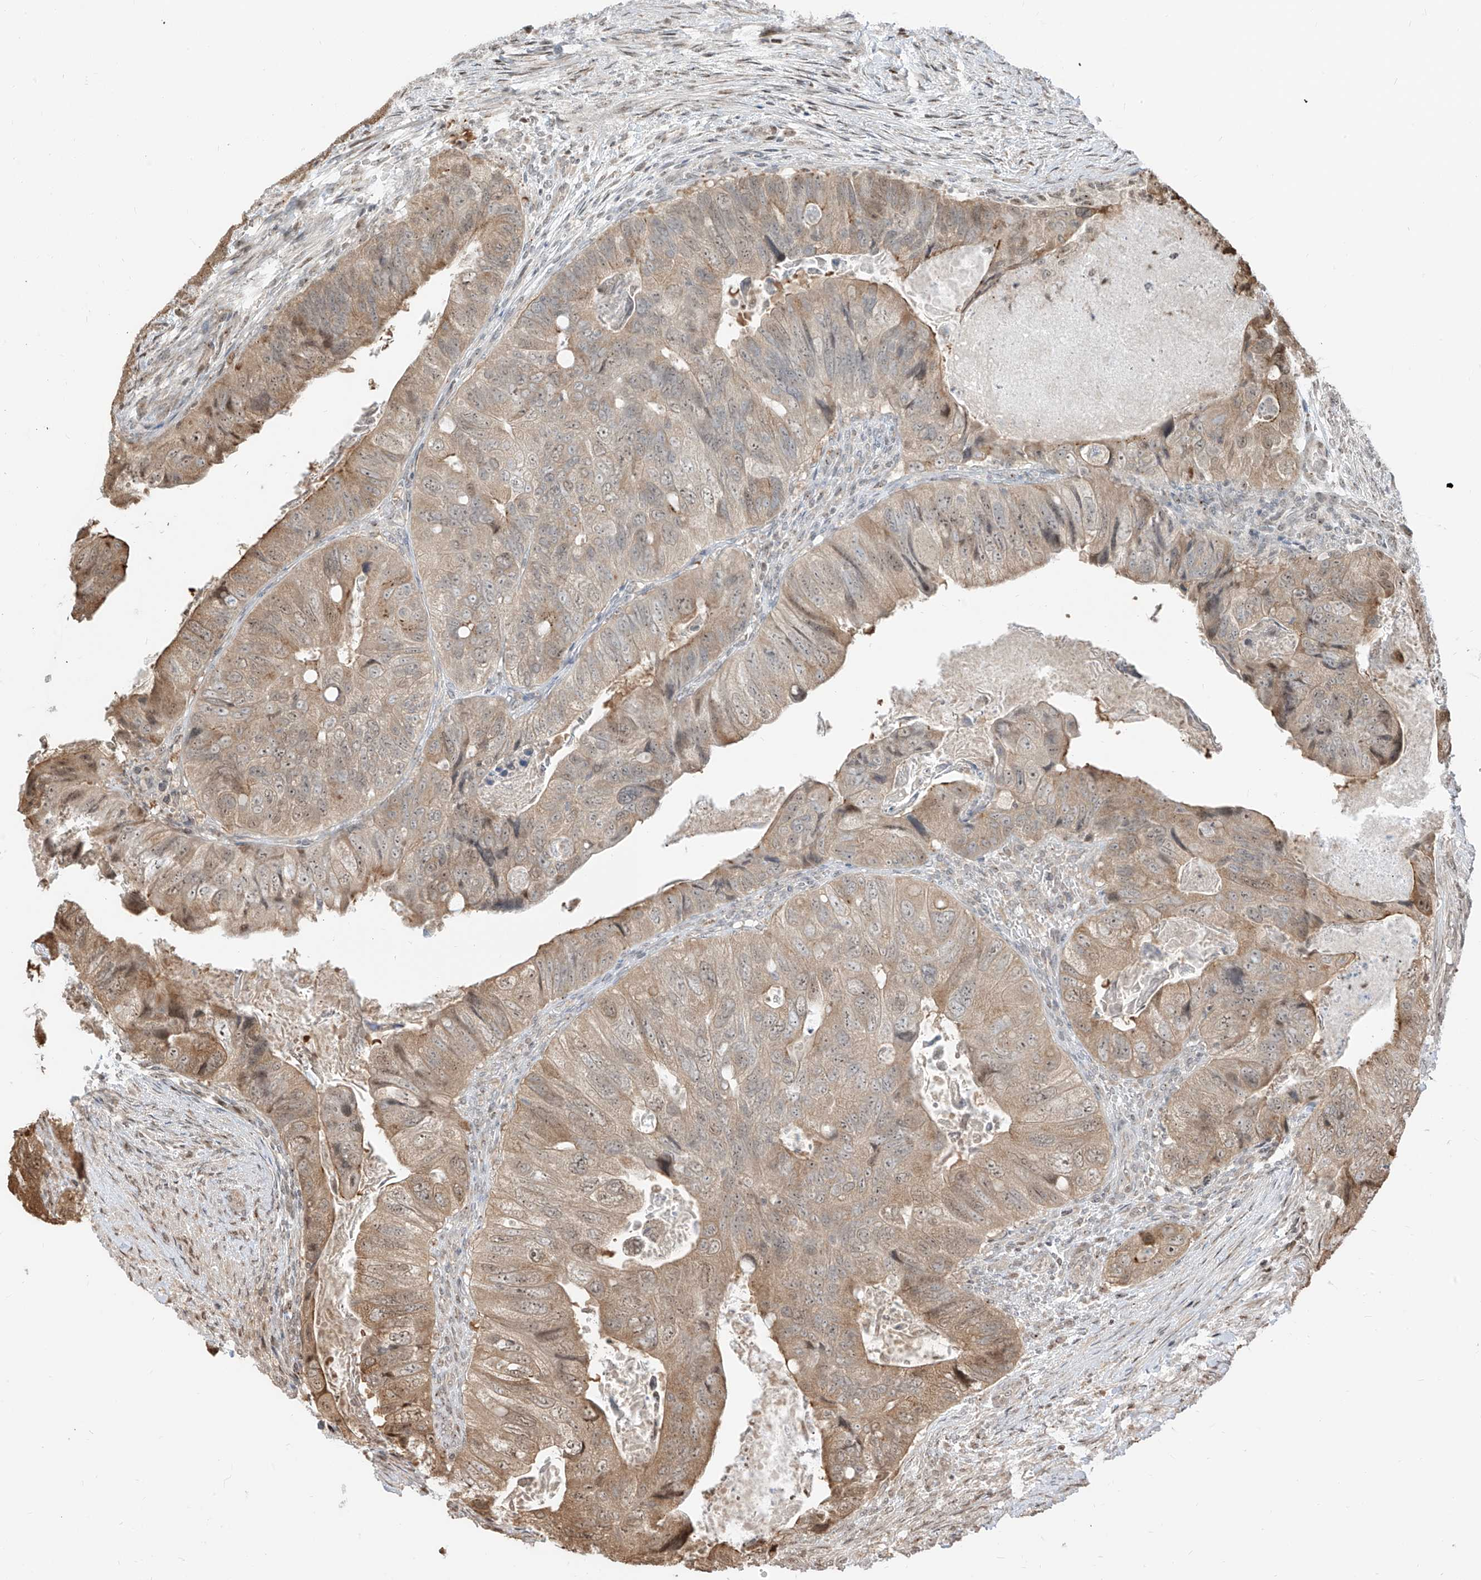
{"staining": {"intensity": "moderate", "quantity": "25%-75%", "location": "cytoplasmic/membranous"}, "tissue": "colorectal cancer", "cell_type": "Tumor cells", "image_type": "cancer", "snomed": [{"axis": "morphology", "description": "Adenocarcinoma, NOS"}, {"axis": "topography", "description": "Rectum"}], "caption": "Human colorectal cancer (adenocarcinoma) stained for a protein (brown) shows moderate cytoplasmic/membranous positive positivity in approximately 25%-75% of tumor cells.", "gene": "VMP1", "patient": {"sex": "male", "age": 63}}